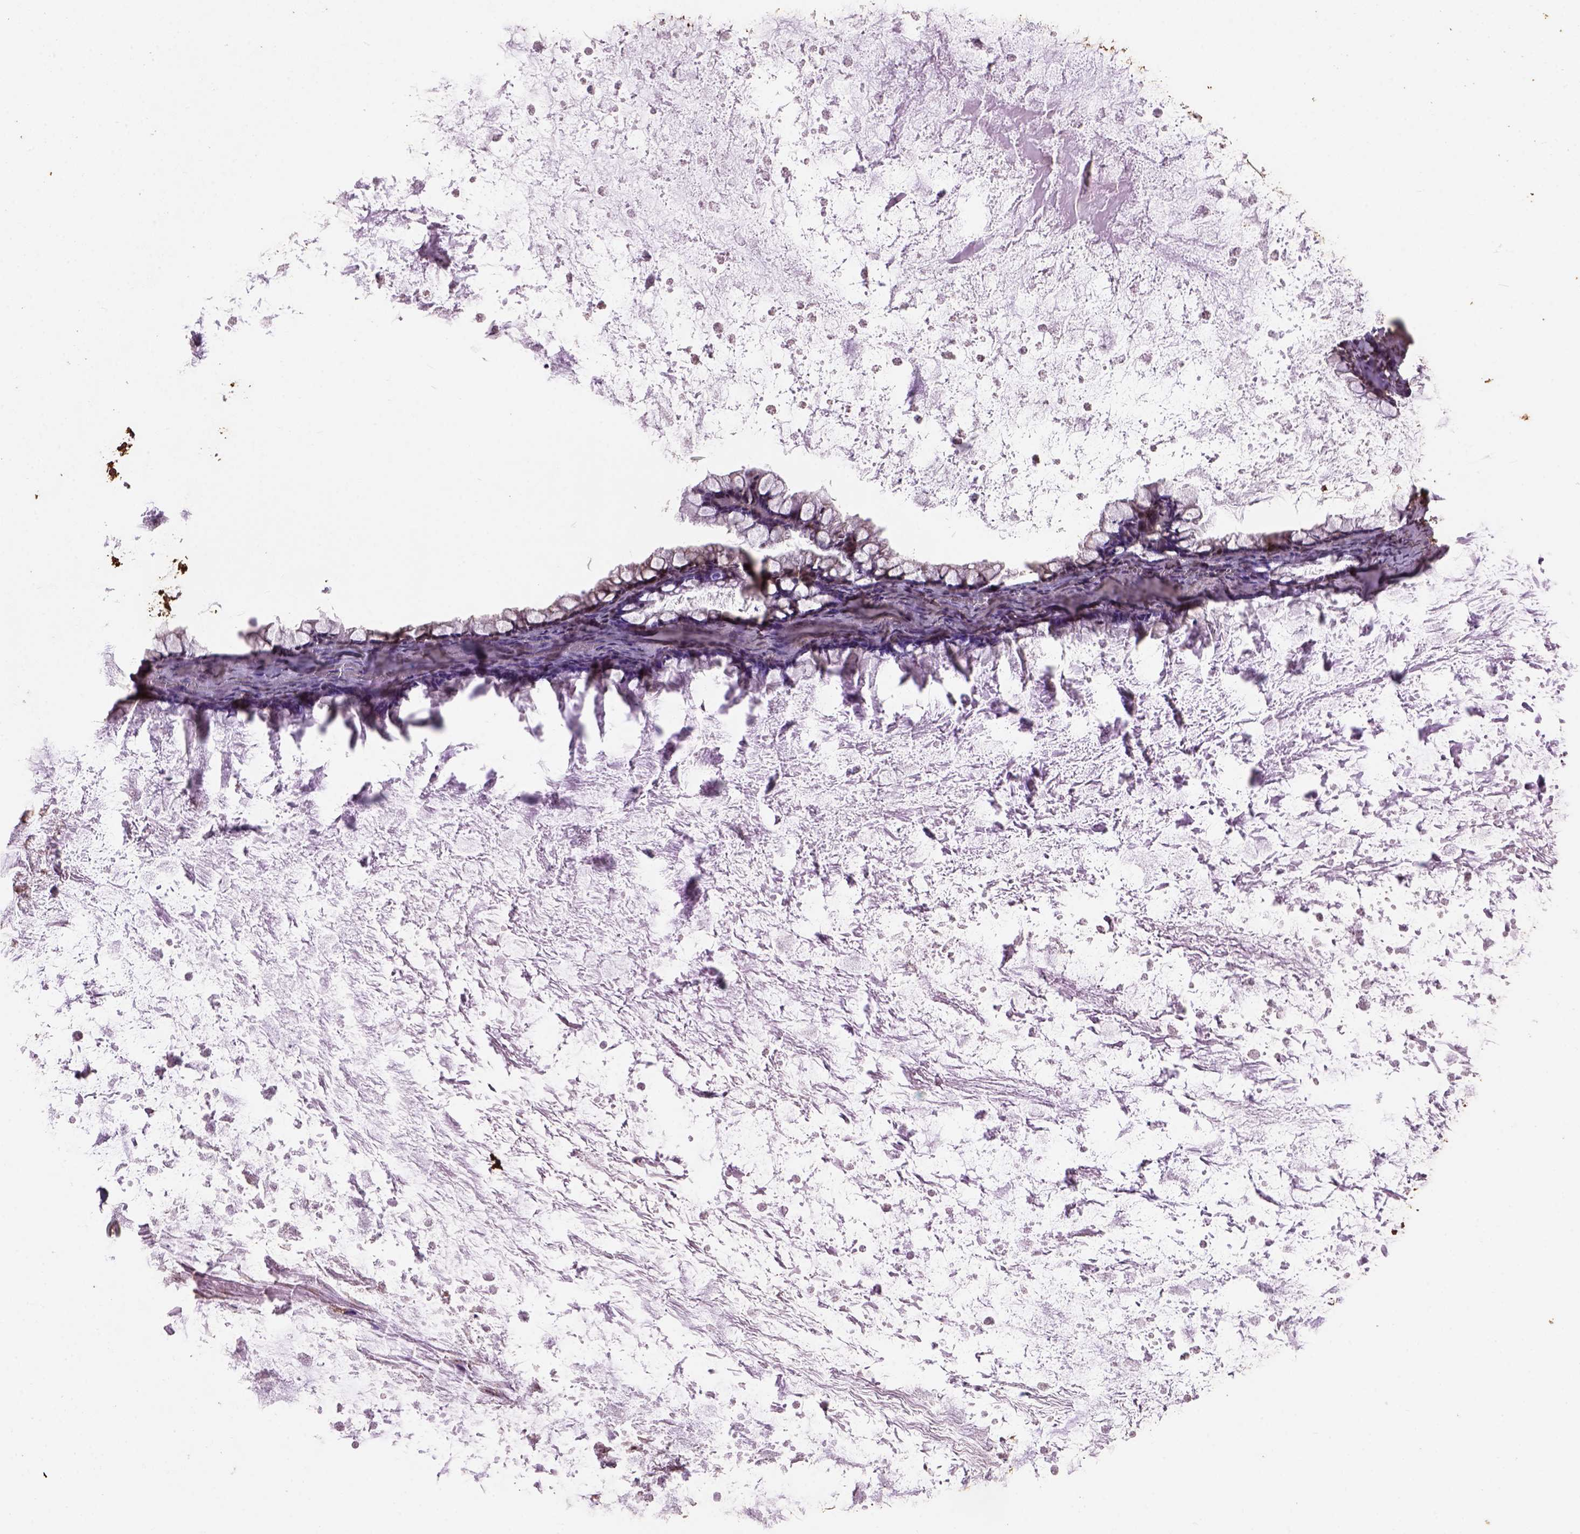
{"staining": {"intensity": "moderate", "quantity": ">75%", "location": "cytoplasmic/membranous"}, "tissue": "ovarian cancer", "cell_type": "Tumor cells", "image_type": "cancer", "snomed": [{"axis": "morphology", "description": "Cystadenocarcinoma, mucinous, NOS"}, {"axis": "topography", "description": "Ovary"}], "caption": "Mucinous cystadenocarcinoma (ovarian) was stained to show a protein in brown. There is medium levels of moderate cytoplasmic/membranous staining in approximately >75% of tumor cells.", "gene": "CSTF2T", "patient": {"sex": "female", "age": 67}}